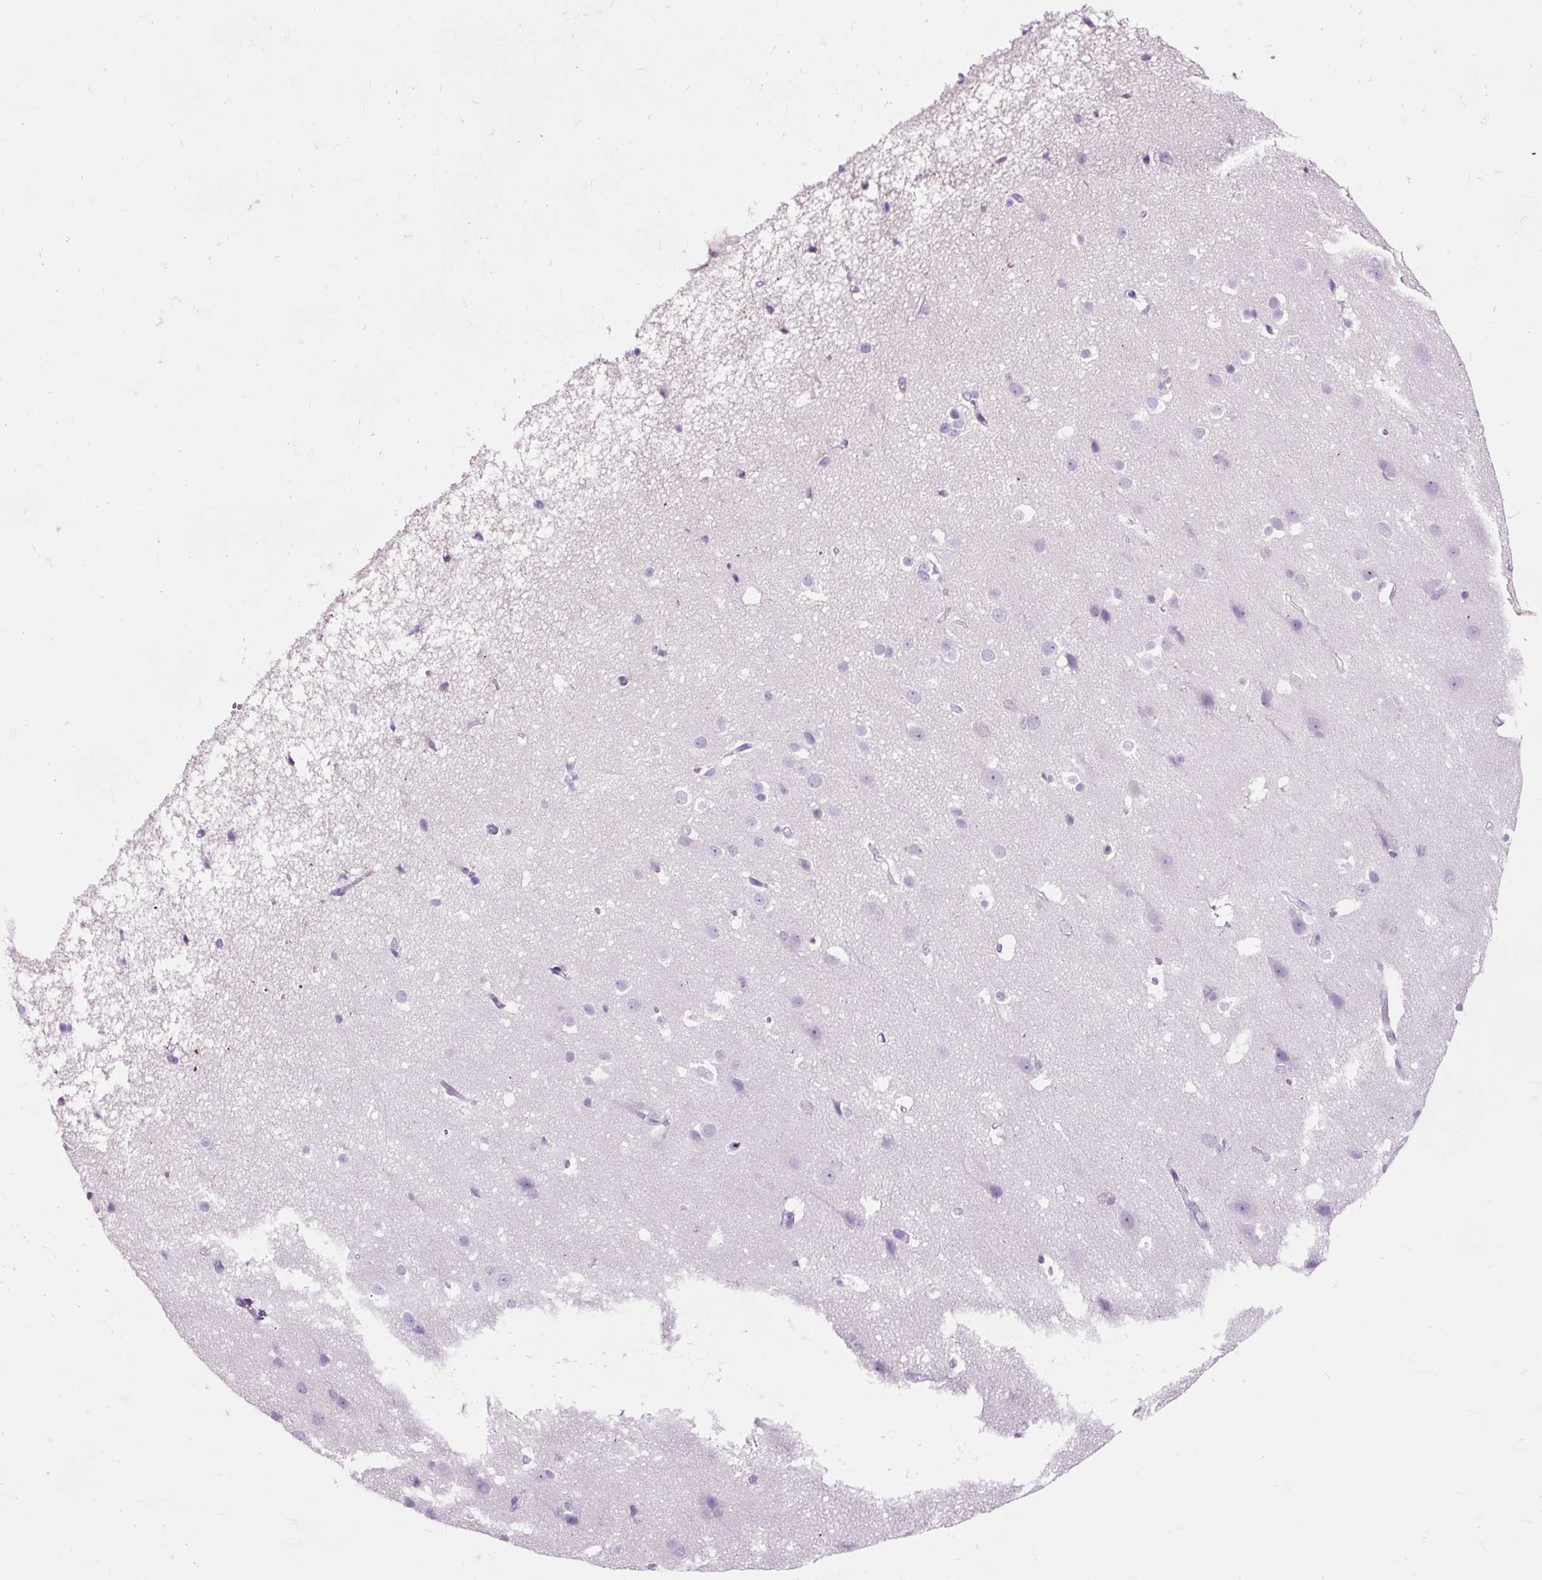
{"staining": {"intensity": "negative", "quantity": "none", "location": "none"}, "tissue": "cerebral cortex", "cell_type": "Endothelial cells", "image_type": "normal", "snomed": [{"axis": "morphology", "description": "Normal tissue, NOS"}, {"axis": "topography", "description": "Cerebral cortex"}], "caption": "Immunohistochemistry image of normal human cerebral cortex stained for a protein (brown), which reveals no positivity in endothelial cells. The staining was performed using DAB to visualize the protein expression in brown, while the nuclei were stained in blue with hematoxylin (Magnification: 20x).", "gene": "OR10A7", "patient": {"sex": "male", "age": 37}}